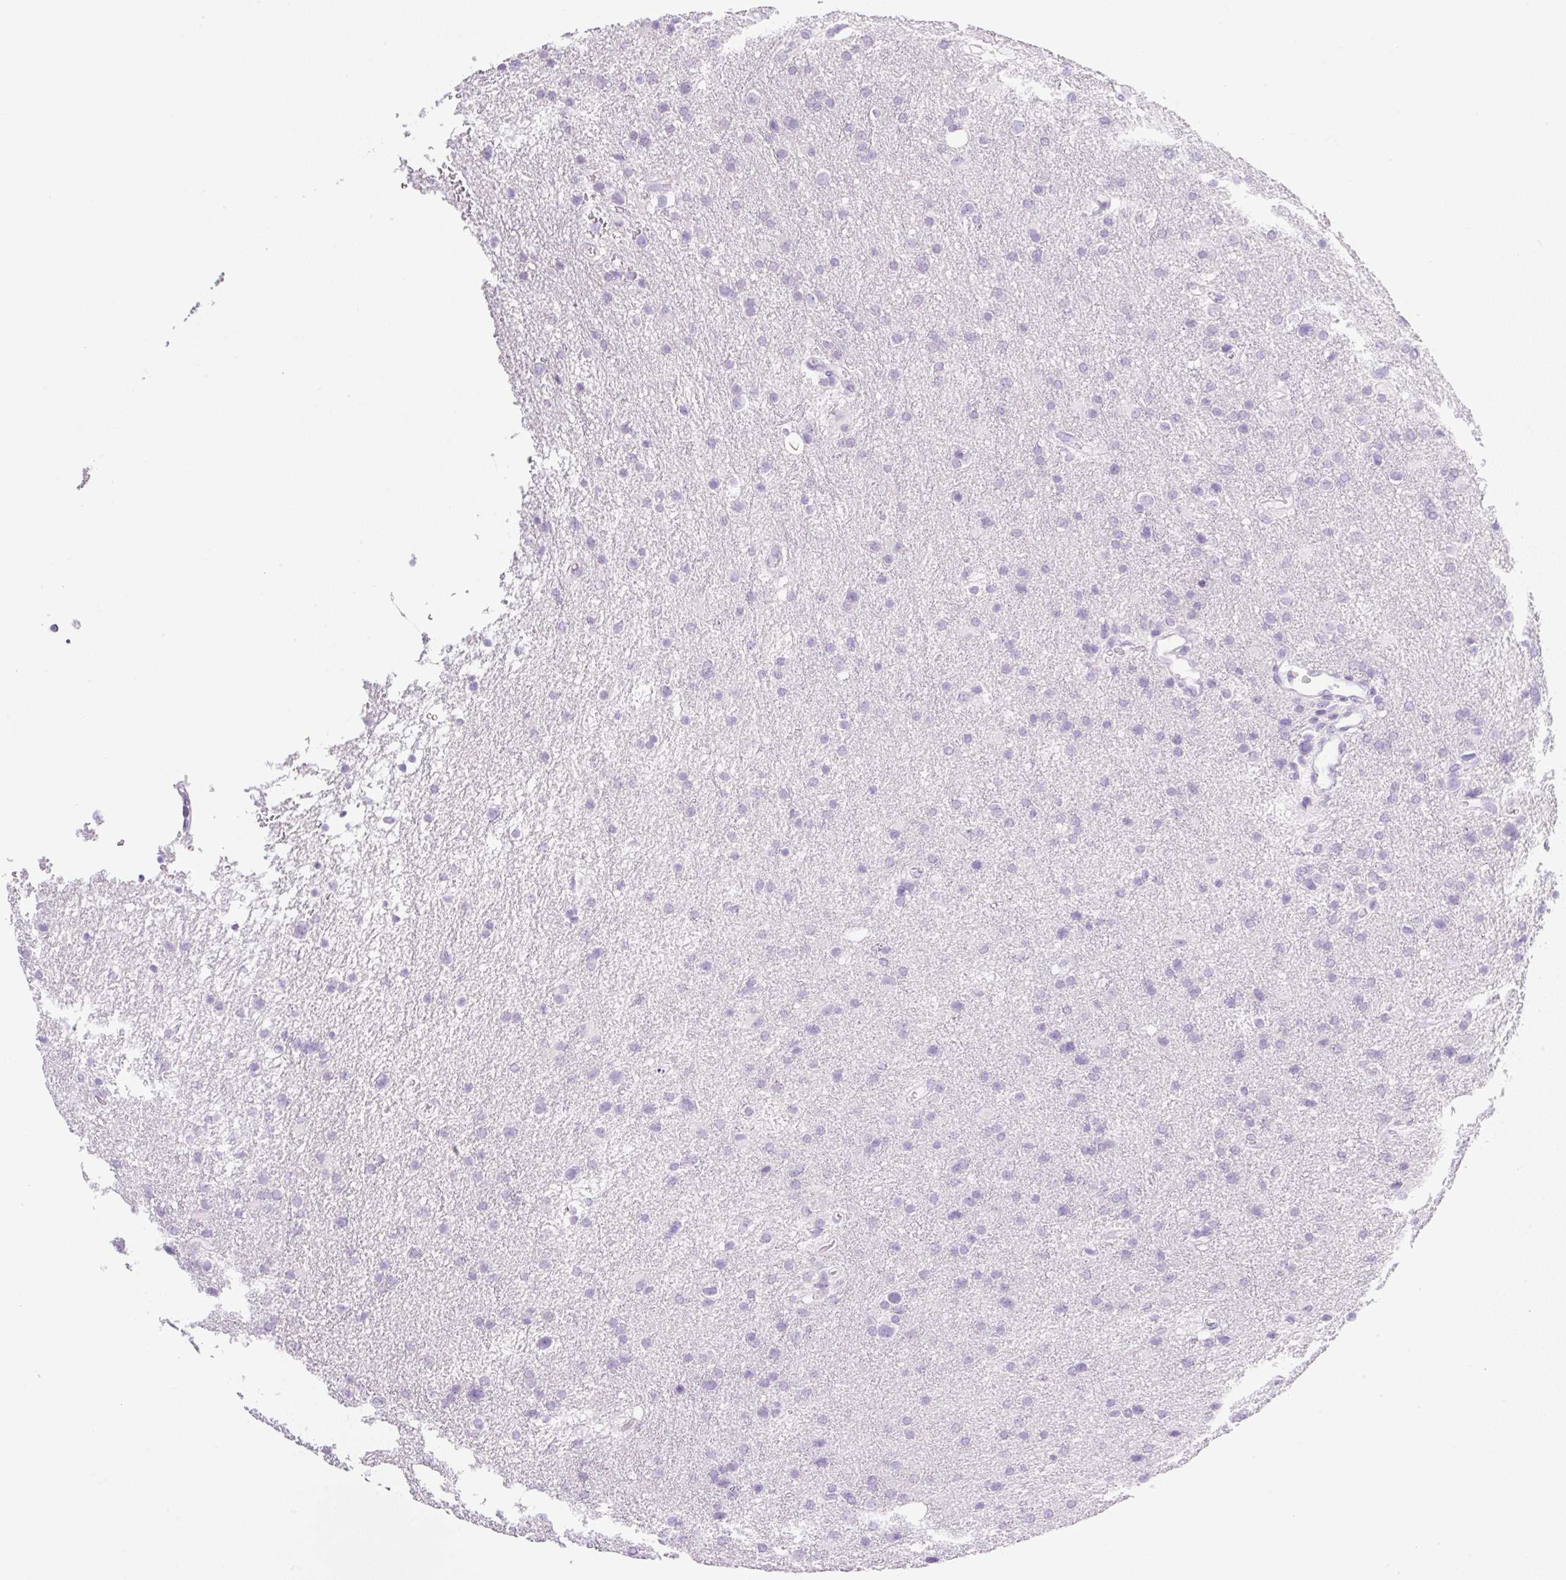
{"staining": {"intensity": "negative", "quantity": "none", "location": "none"}, "tissue": "glioma", "cell_type": "Tumor cells", "image_type": "cancer", "snomed": [{"axis": "morphology", "description": "Glioma, malignant, Low grade"}, {"axis": "topography", "description": "Brain"}], "caption": "Histopathology image shows no significant protein positivity in tumor cells of malignant glioma (low-grade).", "gene": "SPRR4", "patient": {"sex": "female", "age": 32}}